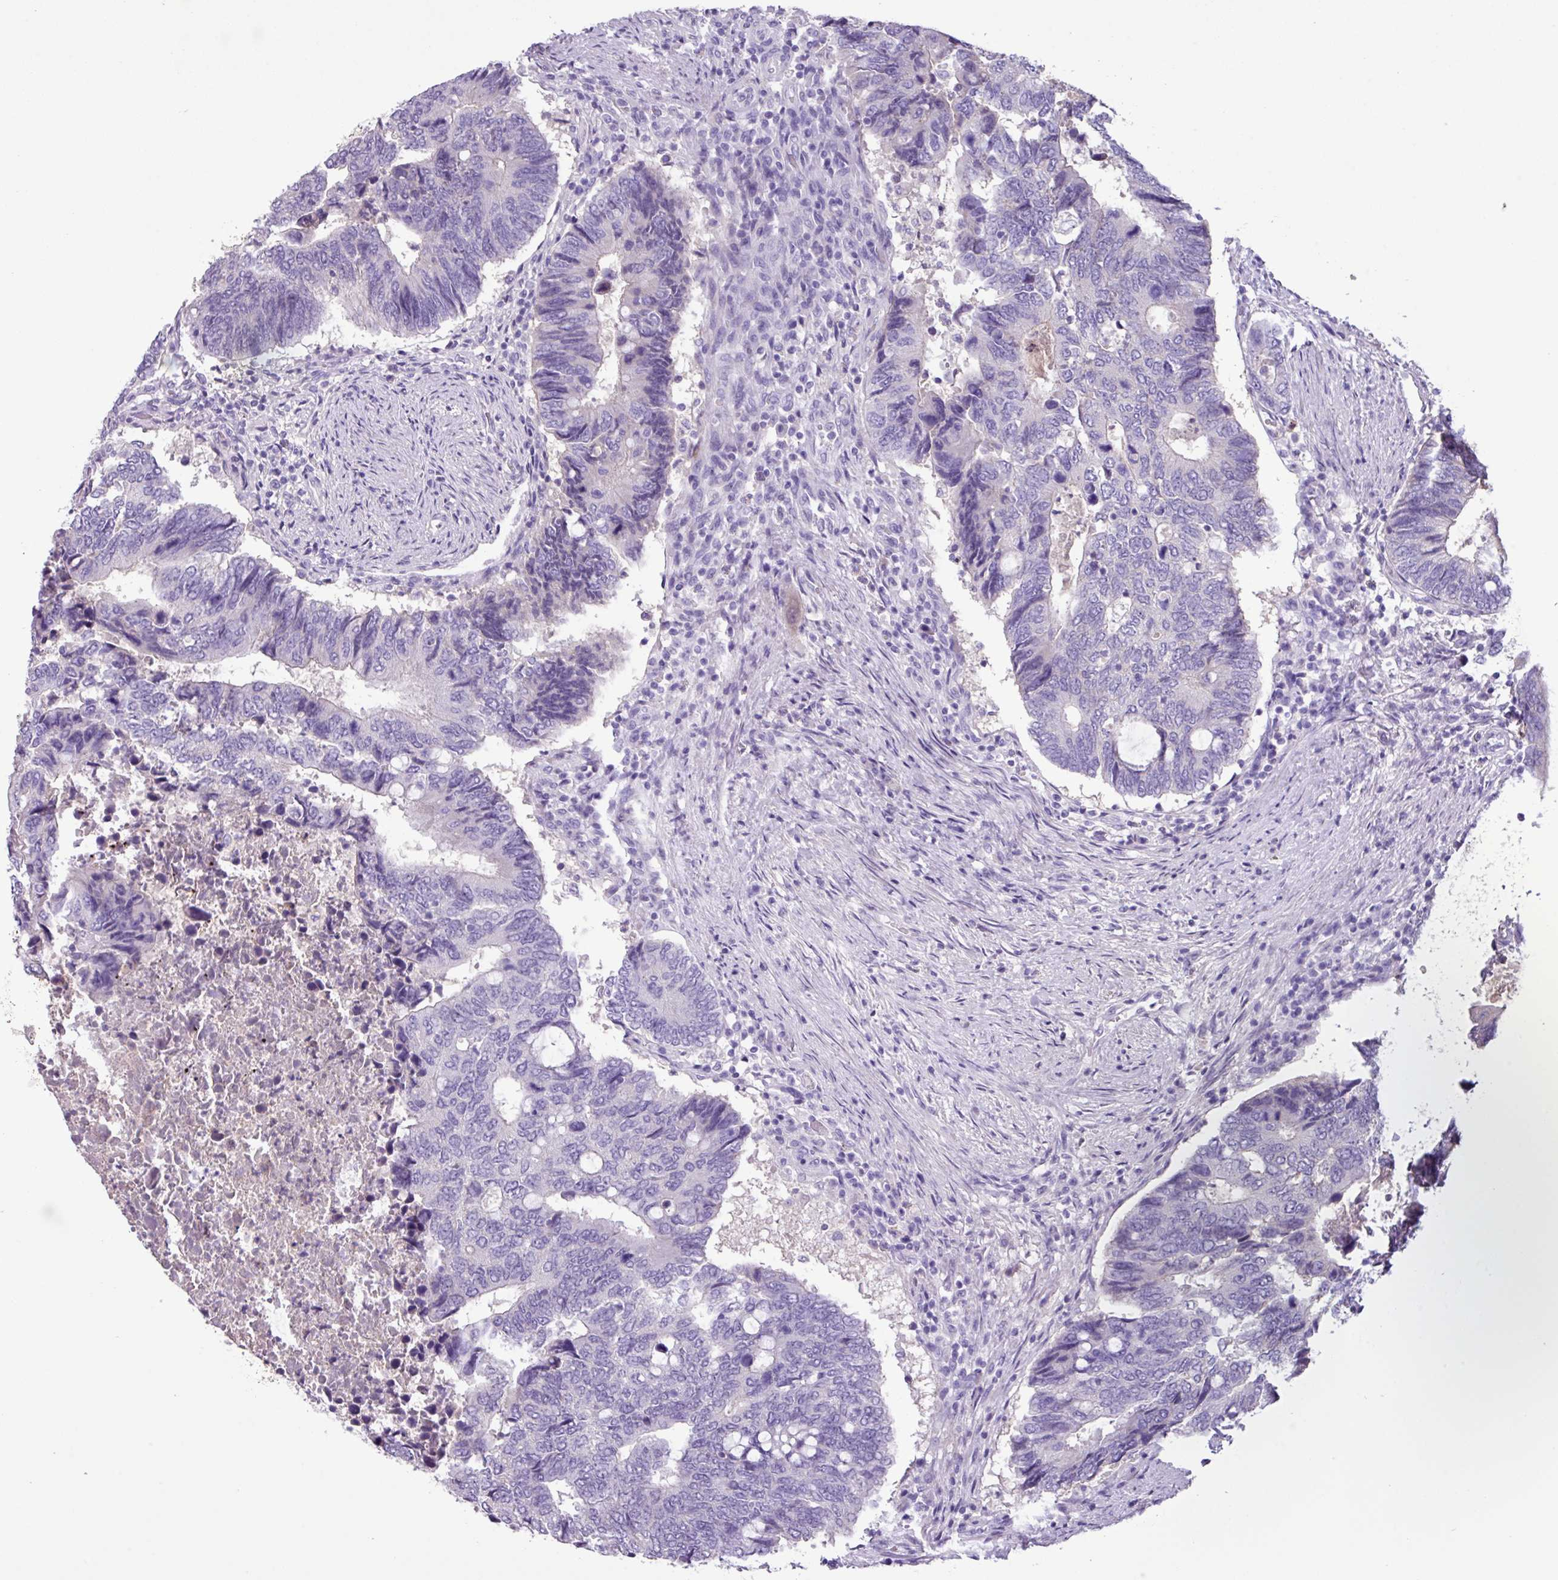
{"staining": {"intensity": "negative", "quantity": "none", "location": "none"}, "tissue": "colorectal cancer", "cell_type": "Tumor cells", "image_type": "cancer", "snomed": [{"axis": "morphology", "description": "Adenocarcinoma, NOS"}, {"axis": "topography", "description": "Colon"}], "caption": "There is no significant staining in tumor cells of colorectal cancer.", "gene": "CYSTM1", "patient": {"sex": "male", "age": 87}}